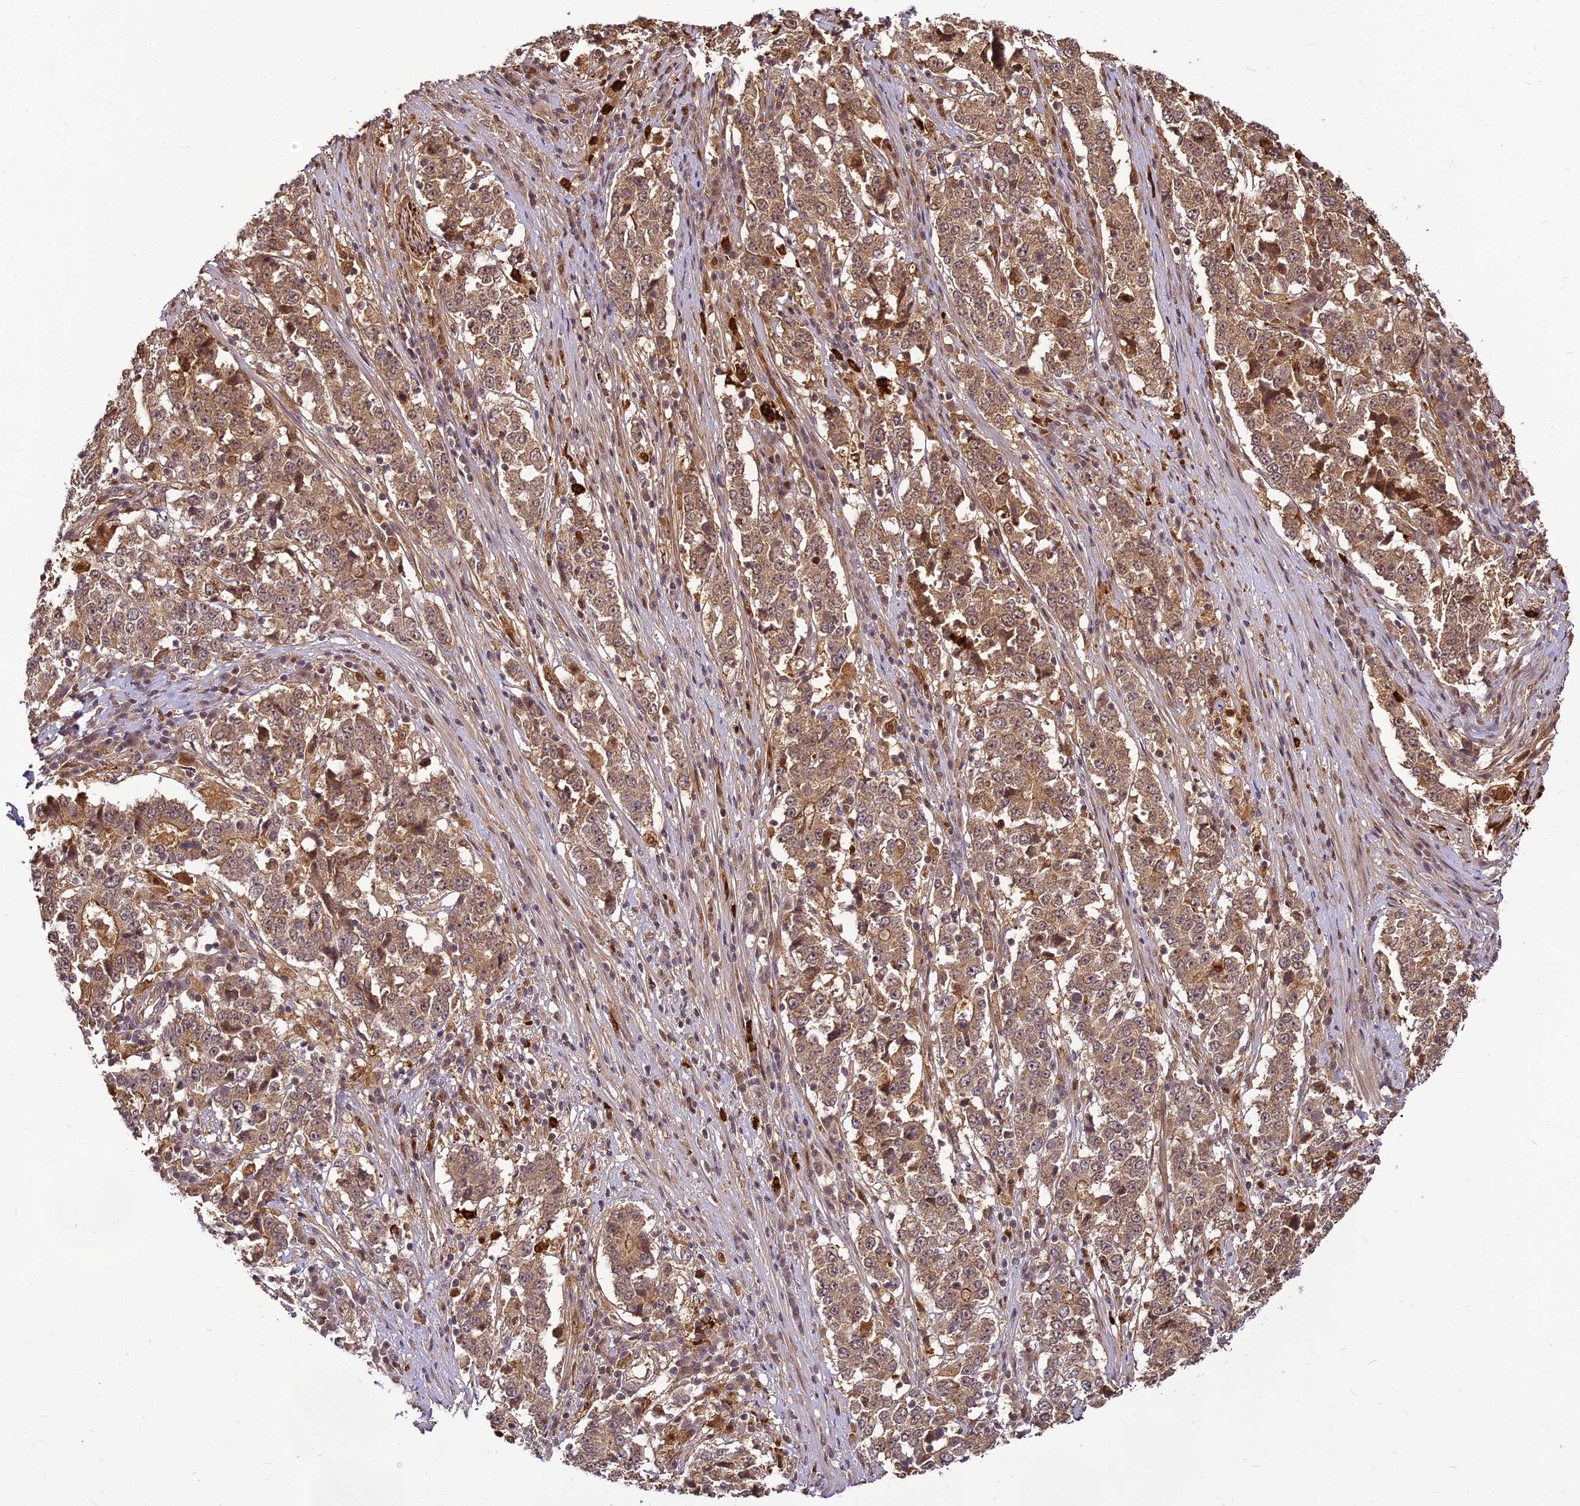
{"staining": {"intensity": "moderate", "quantity": ">75%", "location": "cytoplasmic/membranous"}, "tissue": "stomach cancer", "cell_type": "Tumor cells", "image_type": "cancer", "snomed": [{"axis": "morphology", "description": "Adenocarcinoma, NOS"}, {"axis": "topography", "description": "Stomach"}], "caption": "Moderate cytoplasmic/membranous positivity is seen in approximately >75% of tumor cells in stomach cancer.", "gene": "BCDIN3D", "patient": {"sex": "male", "age": 59}}